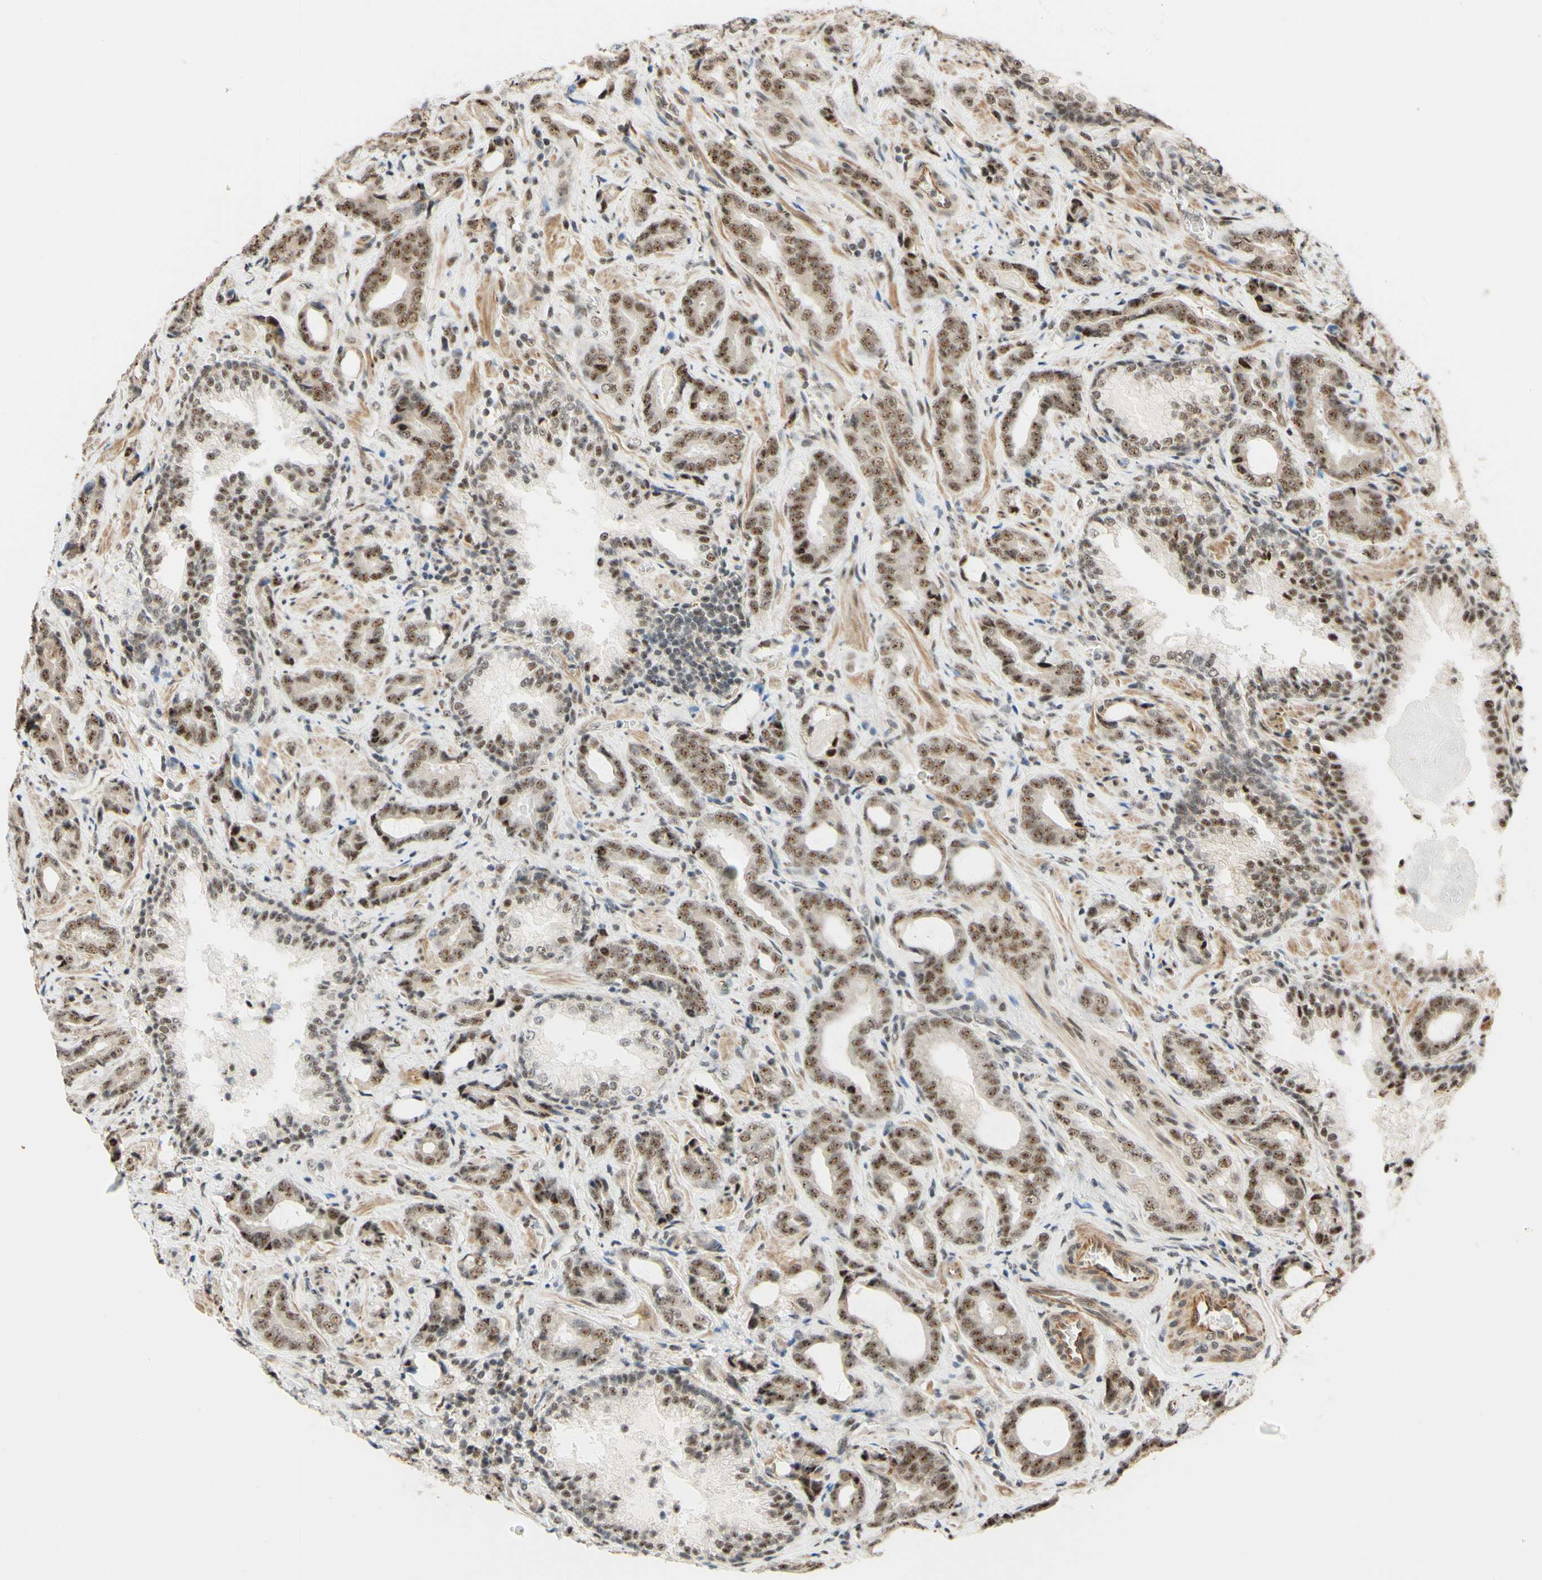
{"staining": {"intensity": "moderate", "quantity": ">75%", "location": "nuclear"}, "tissue": "prostate cancer", "cell_type": "Tumor cells", "image_type": "cancer", "snomed": [{"axis": "morphology", "description": "Adenocarcinoma, Low grade"}, {"axis": "topography", "description": "Prostate"}], "caption": "Immunohistochemical staining of prostate cancer (low-grade adenocarcinoma) displays medium levels of moderate nuclear protein positivity in about >75% of tumor cells.", "gene": "SAP18", "patient": {"sex": "male", "age": 60}}